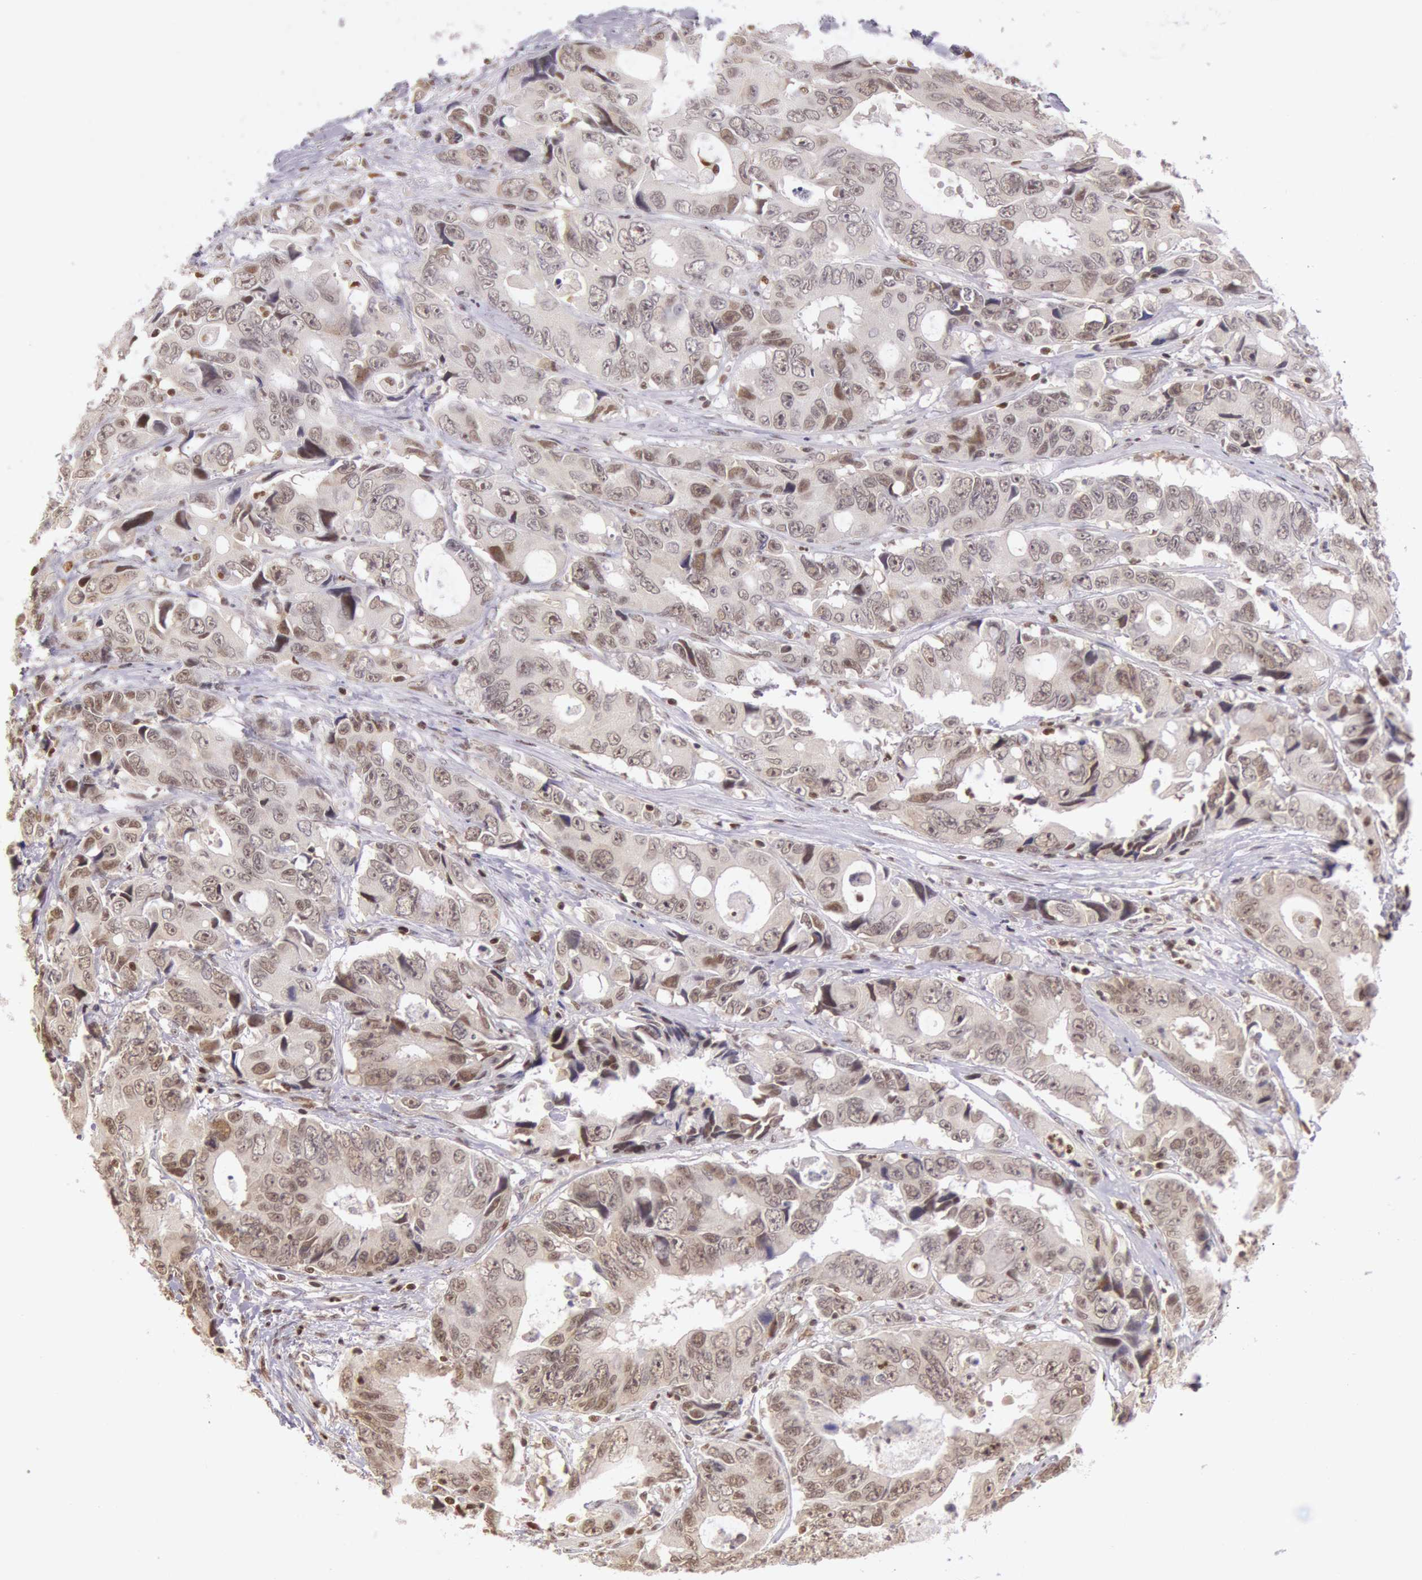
{"staining": {"intensity": "moderate", "quantity": "25%-75%", "location": "nuclear"}, "tissue": "colorectal cancer", "cell_type": "Tumor cells", "image_type": "cancer", "snomed": [{"axis": "morphology", "description": "Adenocarcinoma, NOS"}, {"axis": "topography", "description": "Rectum"}], "caption": "This is a micrograph of immunohistochemistry (IHC) staining of colorectal adenocarcinoma, which shows moderate staining in the nuclear of tumor cells.", "gene": "ESS2", "patient": {"sex": "female", "age": 67}}